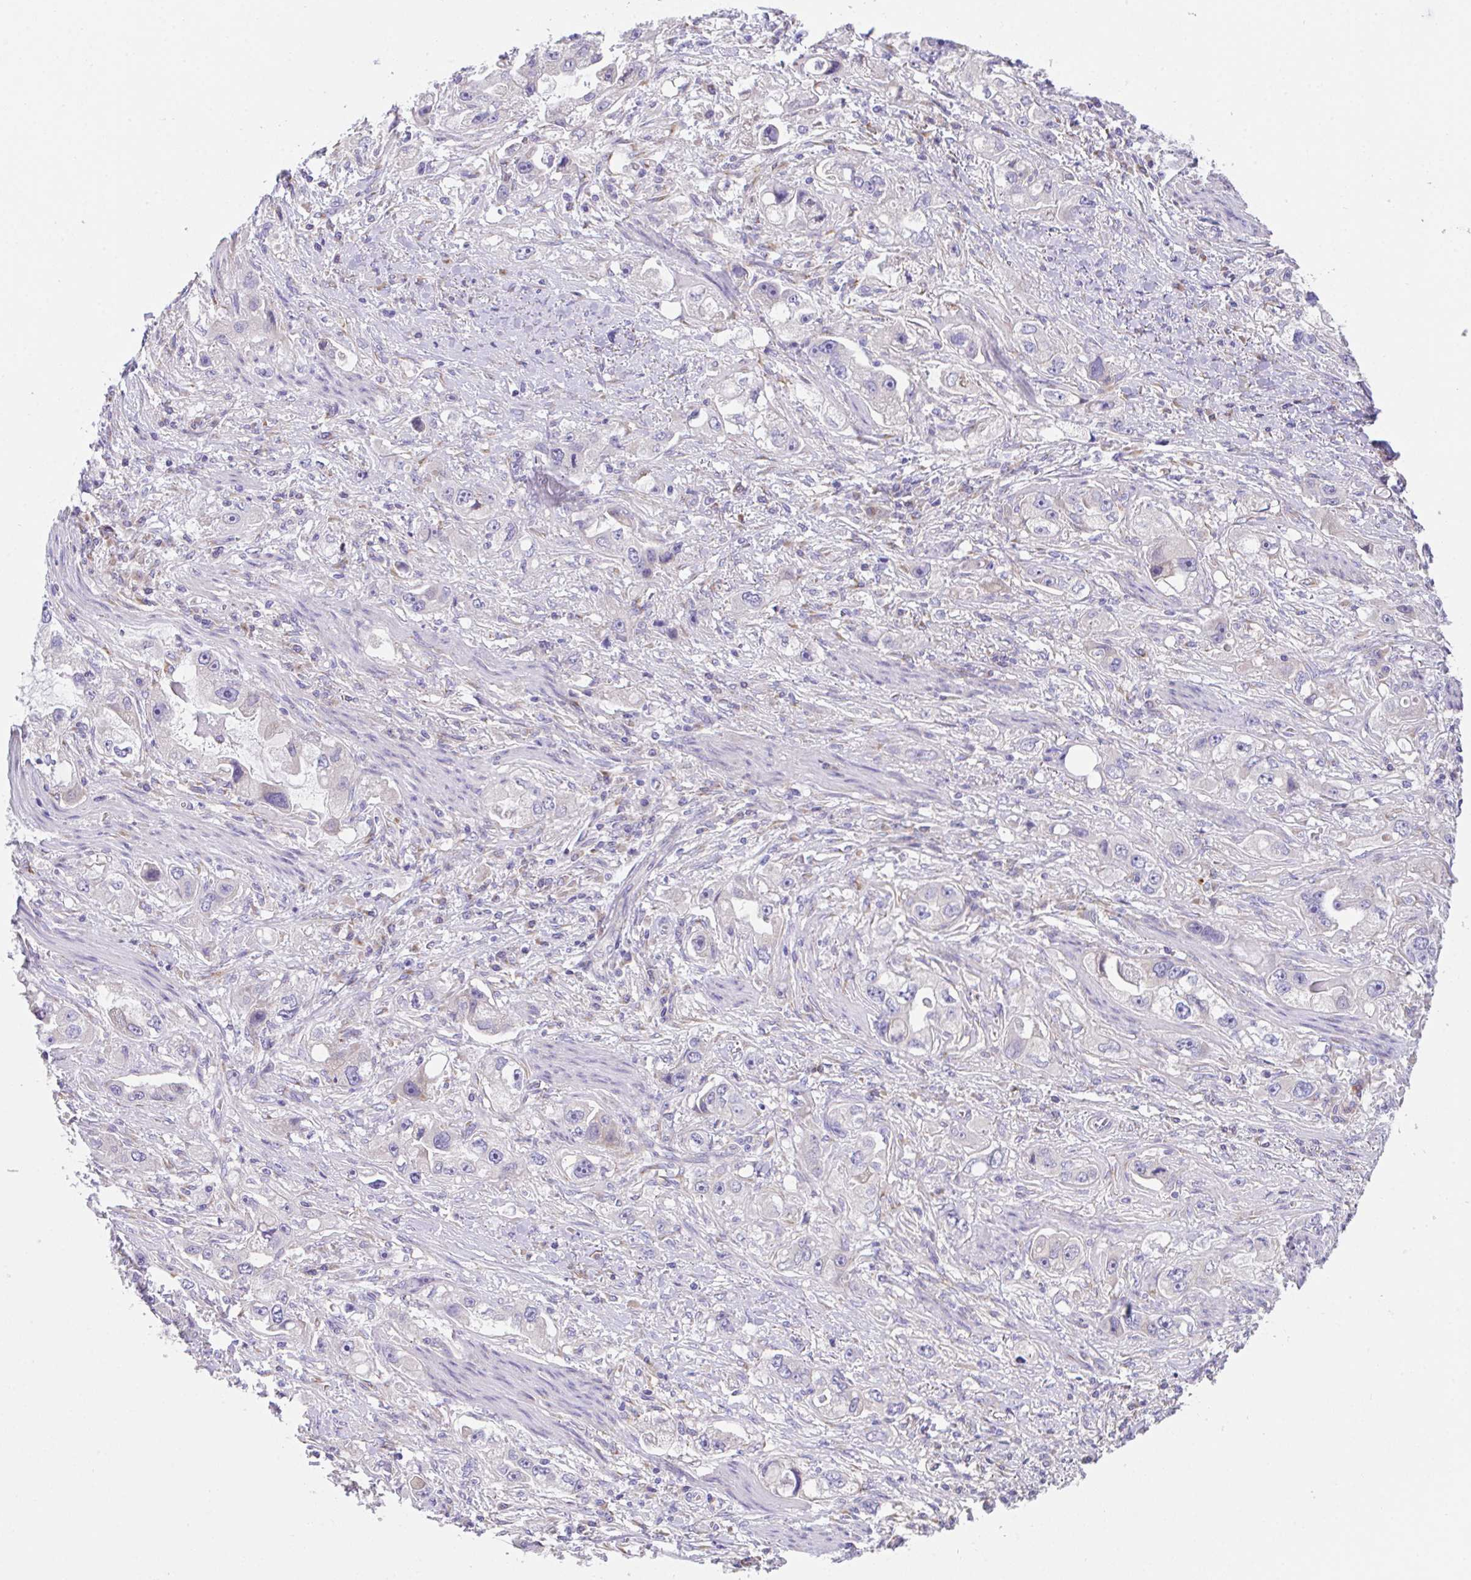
{"staining": {"intensity": "negative", "quantity": "none", "location": "none"}, "tissue": "stomach cancer", "cell_type": "Tumor cells", "image_type": "cancer", "snomed": [{"axis": "morphology", "description": "Adenocarcinoma, NOS"}, {"axis": "topography", "description": "Stomach, lower"}], "caption": "Tumor cells show no significant expression in stomach cancer.", "gene": "MIA3", "patient": {"sex": "female", "age": 93}}